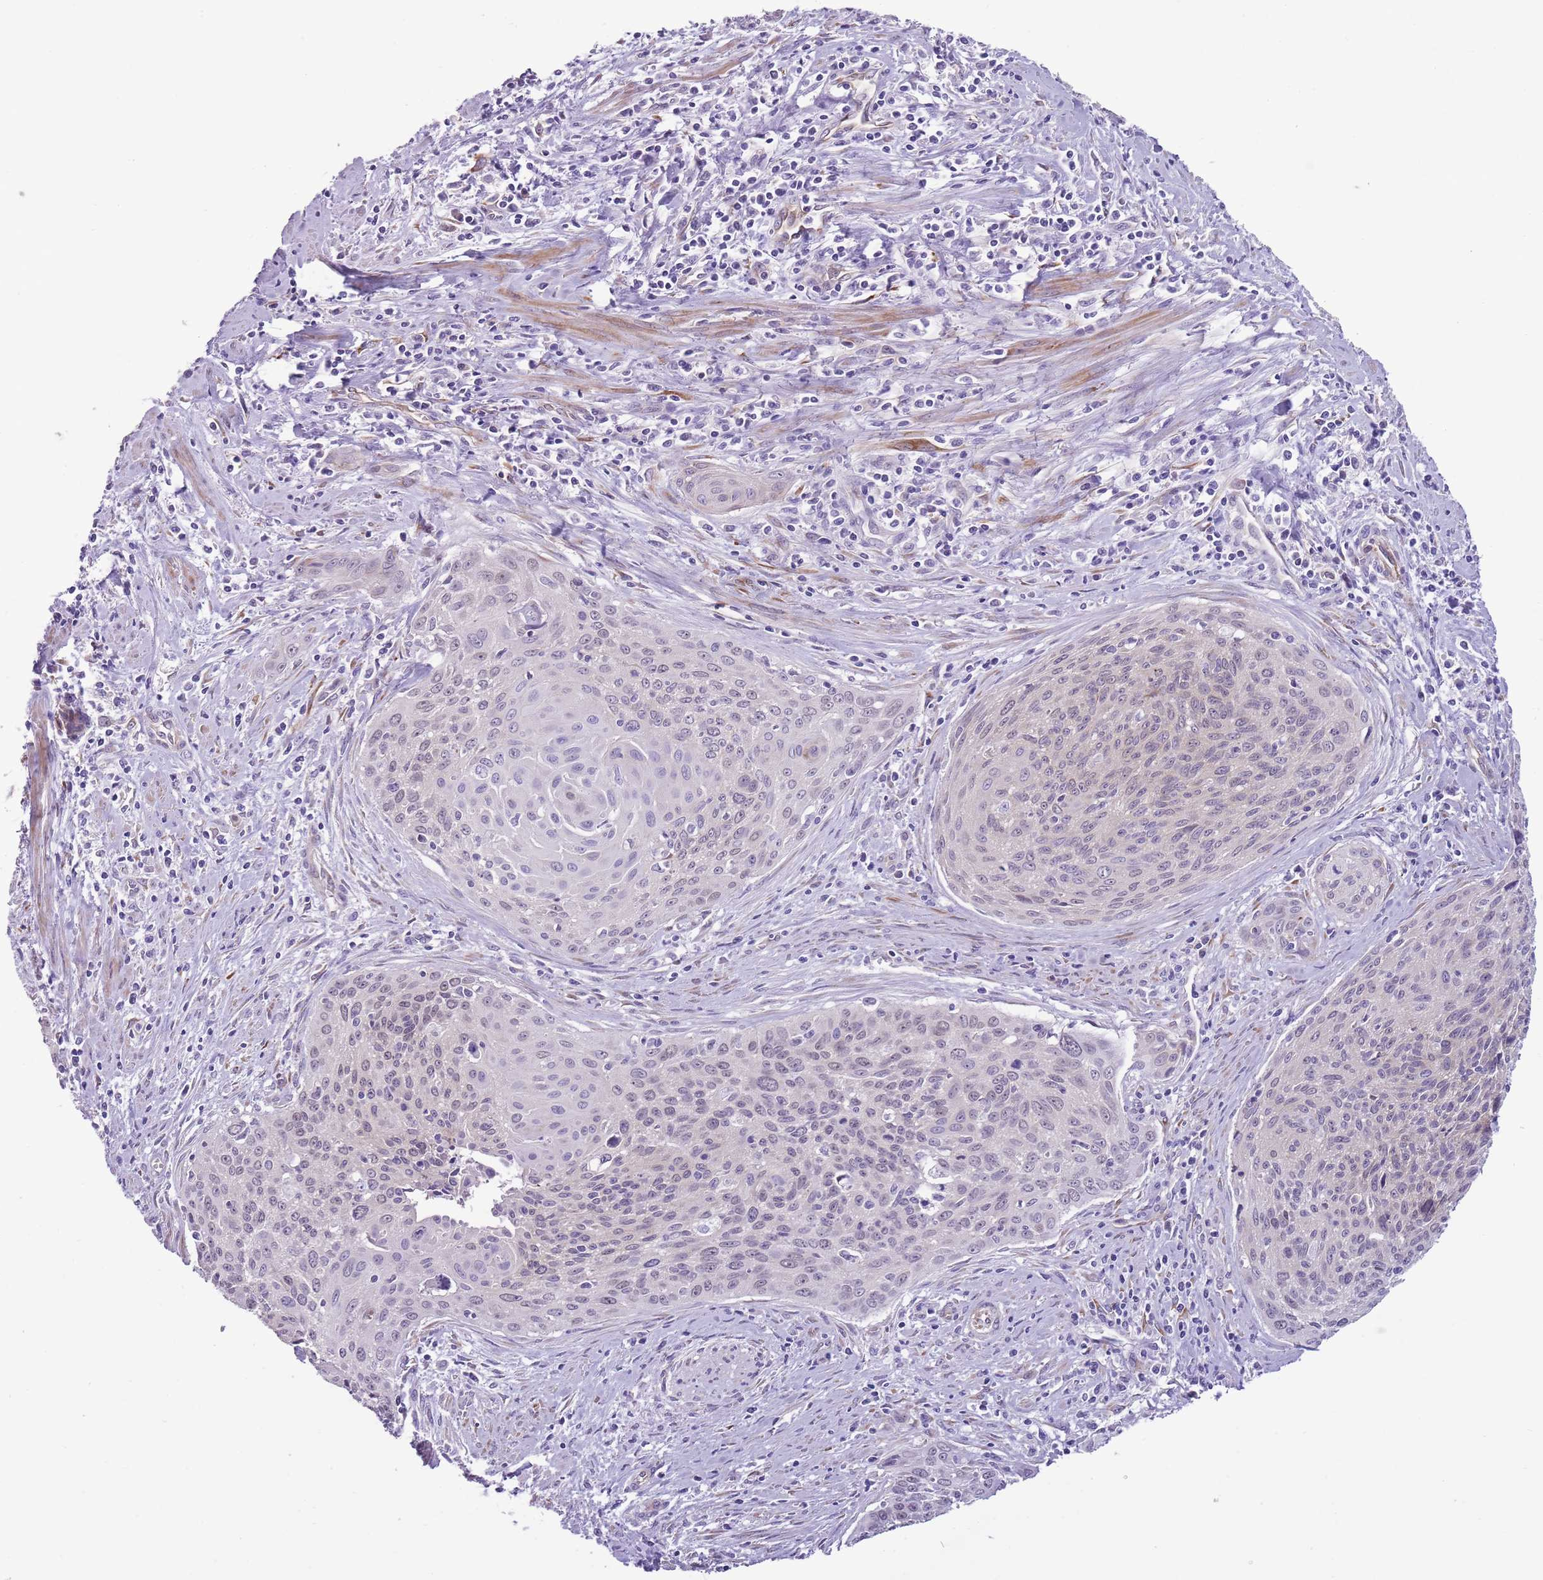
{"staining": {"intensity": "negative", "quantity": "none", "location": "none"}, "tissue": "cervical cancer", "cell_type": "Tumor cells", "image_type": "cancer", "snomed": [{"axis": "morphology", "description": "Squamous cell carcinoma, NOS"}, {"axis": "topography", "description": "Cervix"}], "caption": "High magnification brightfield microscopy of cervical cancer stained with DAB (3,3'-diaminobenzidine) (brown) and counterstained with hematoxylin (blue): tumor cells show no significant positivity. (DAB (3,3'-diaminobenzidine) immunohistochemistry visualized using brightfield microscopy, high magnification).", "gene": "MRPL32", "patient": {"sex": "female", "age": 55}}